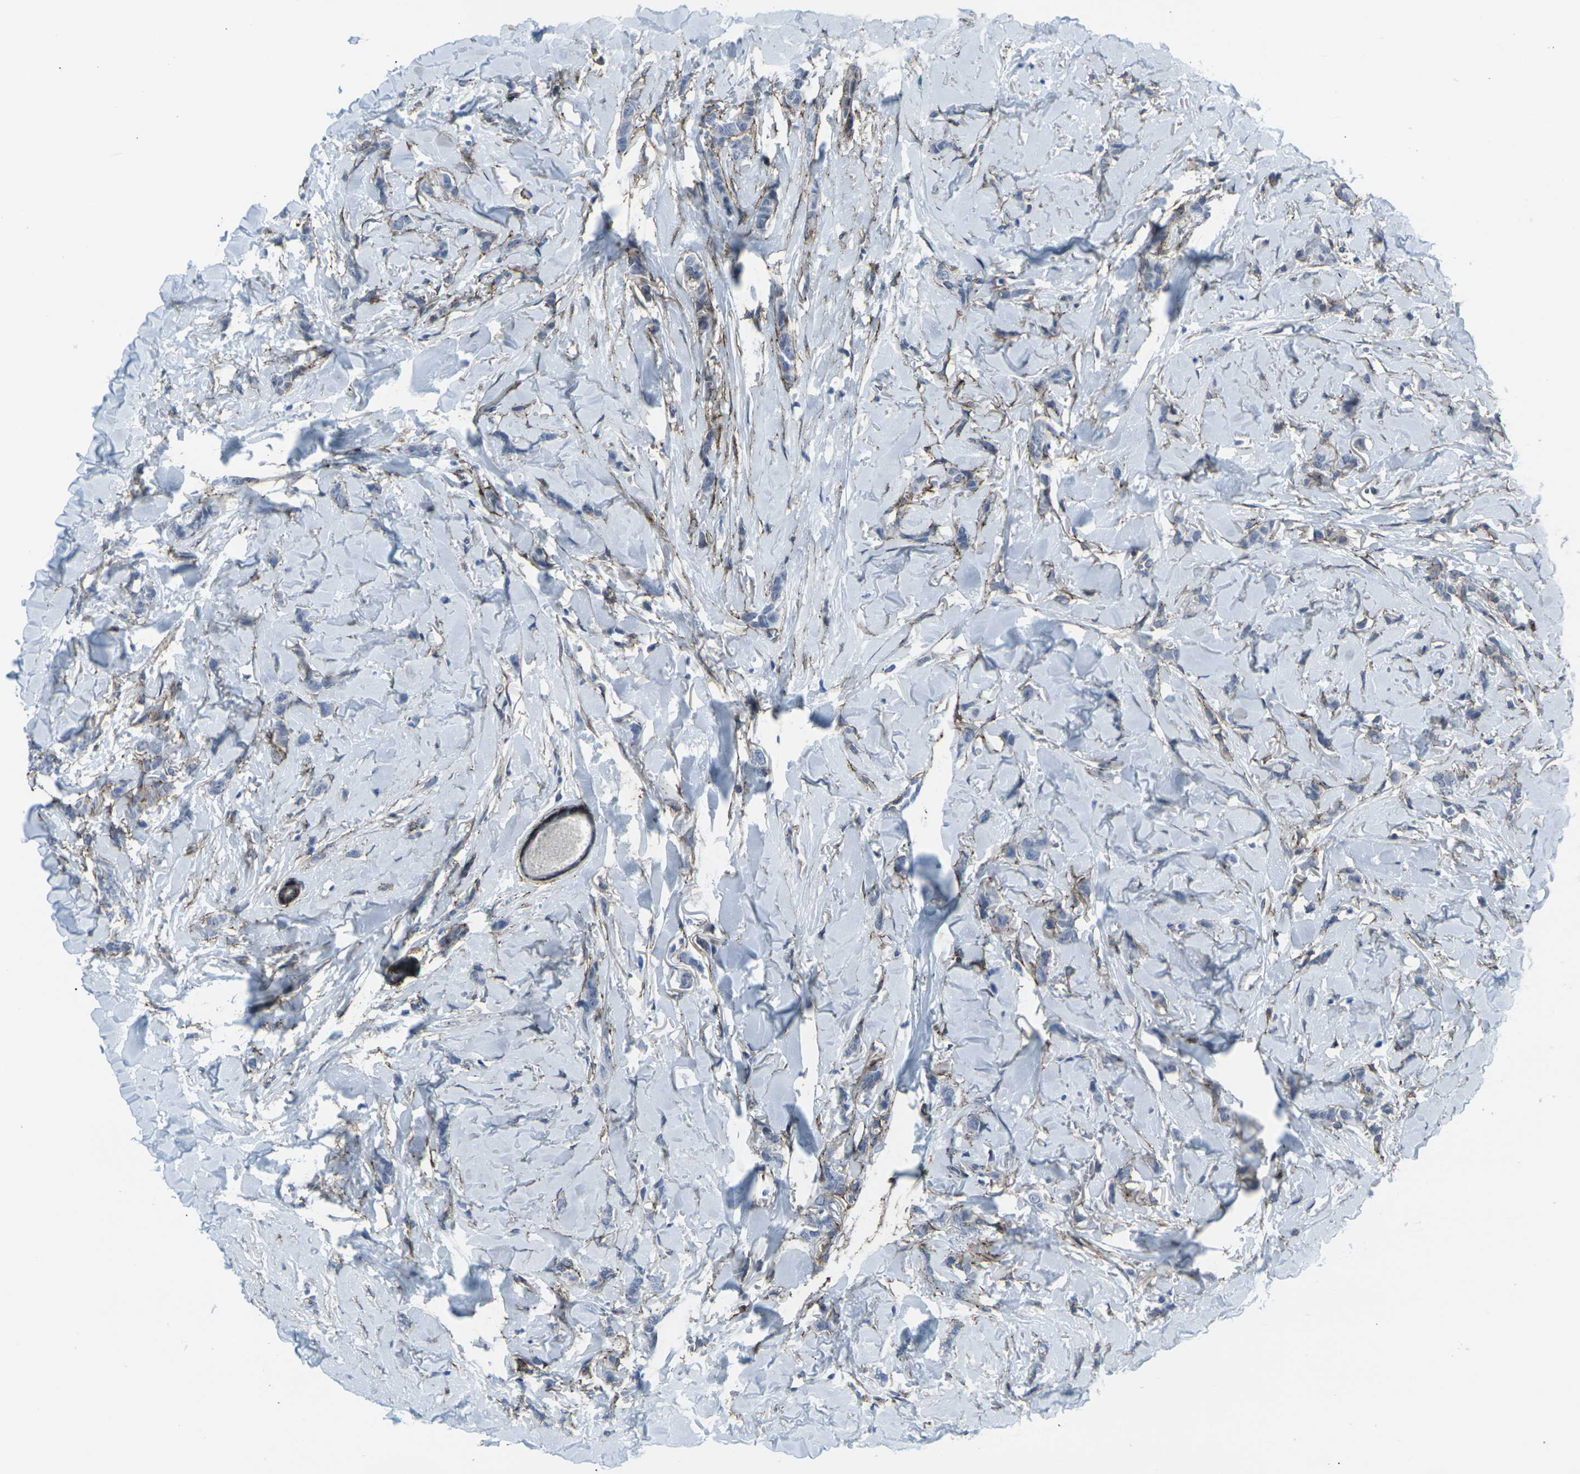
{"staining": {"intensity": "negative", "quantity": "none", "location": "none"}, "tissue": "breast cancer", "cell_type": "Tumor cells", "image_type": "cancer", "snomed": [{"axis": "morphology", "description": "Lobular carcinoma"}, {"axis": "topography", "description": "Skin"}, {"axis": "topography", "description": "Breast"}], "caption": "Tumor cells are negative for brown protein staining in breast cancer (lobular carcinoma). The staining is performed using DAB brown chromogen with nuclei counter-stained in using hematoxylin.", "gene": "CDH11", "patient": {"sex": "female", "age": 46}}